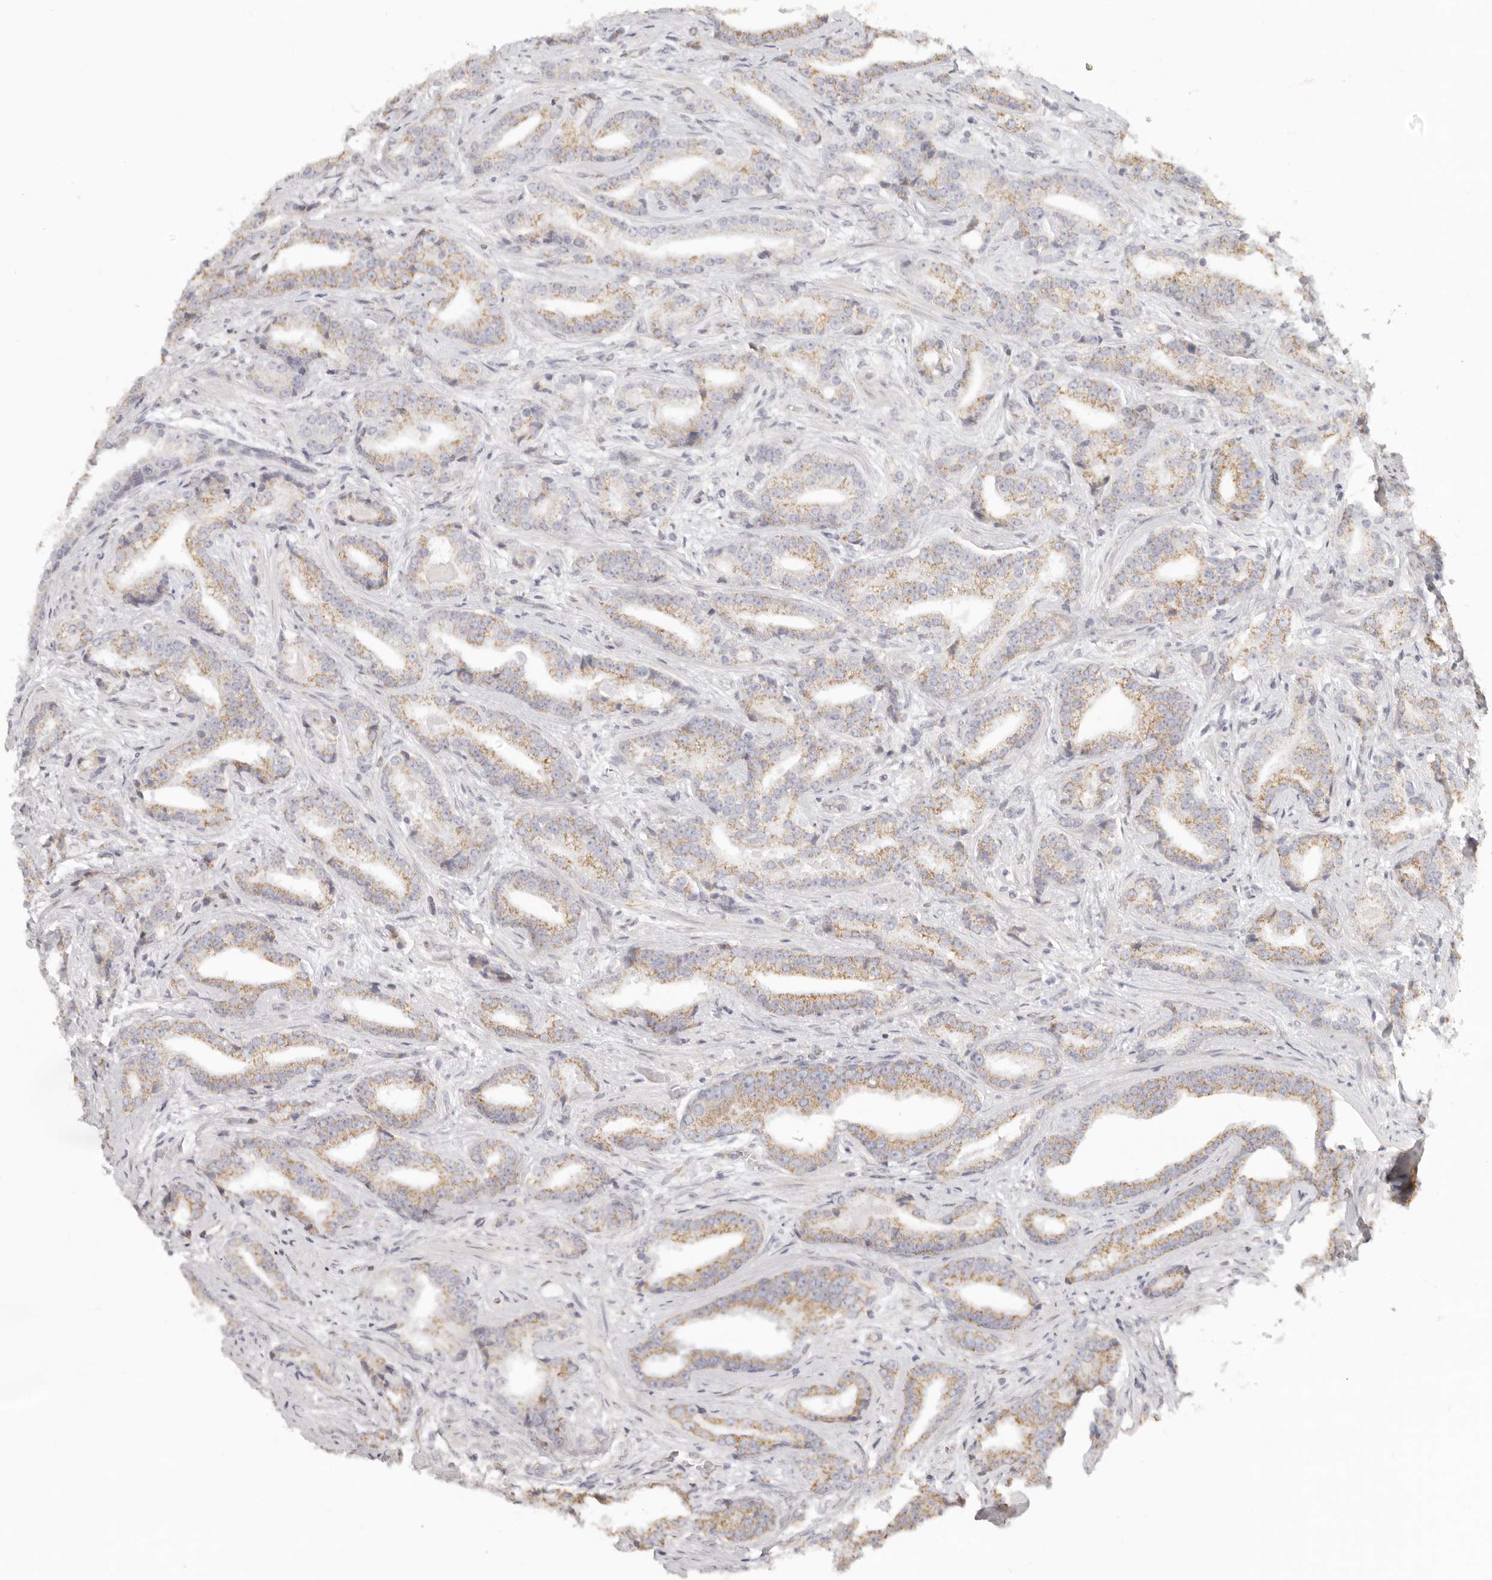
{"staining": {"intensity": "moderate", "quantity": ">75%", "location": "cytoplasmic/membranous"}, "tissue": "prostate cancer", "cell_type": "Tumor cells", "image_type": "cancer", "snomed": [{"axis": "morphology", "description": "Adenocarcinoma, Low grade"}, {"axis": "topography", "description": "Prostate"}], "caption": "Tumor cells reveal medium levels of moderate cytoplasmic/membranous staining in approximately >75% of cells in human prostate cancer.", "gene": "KDF1", "patient": {"sex": "male", "age": 67}}